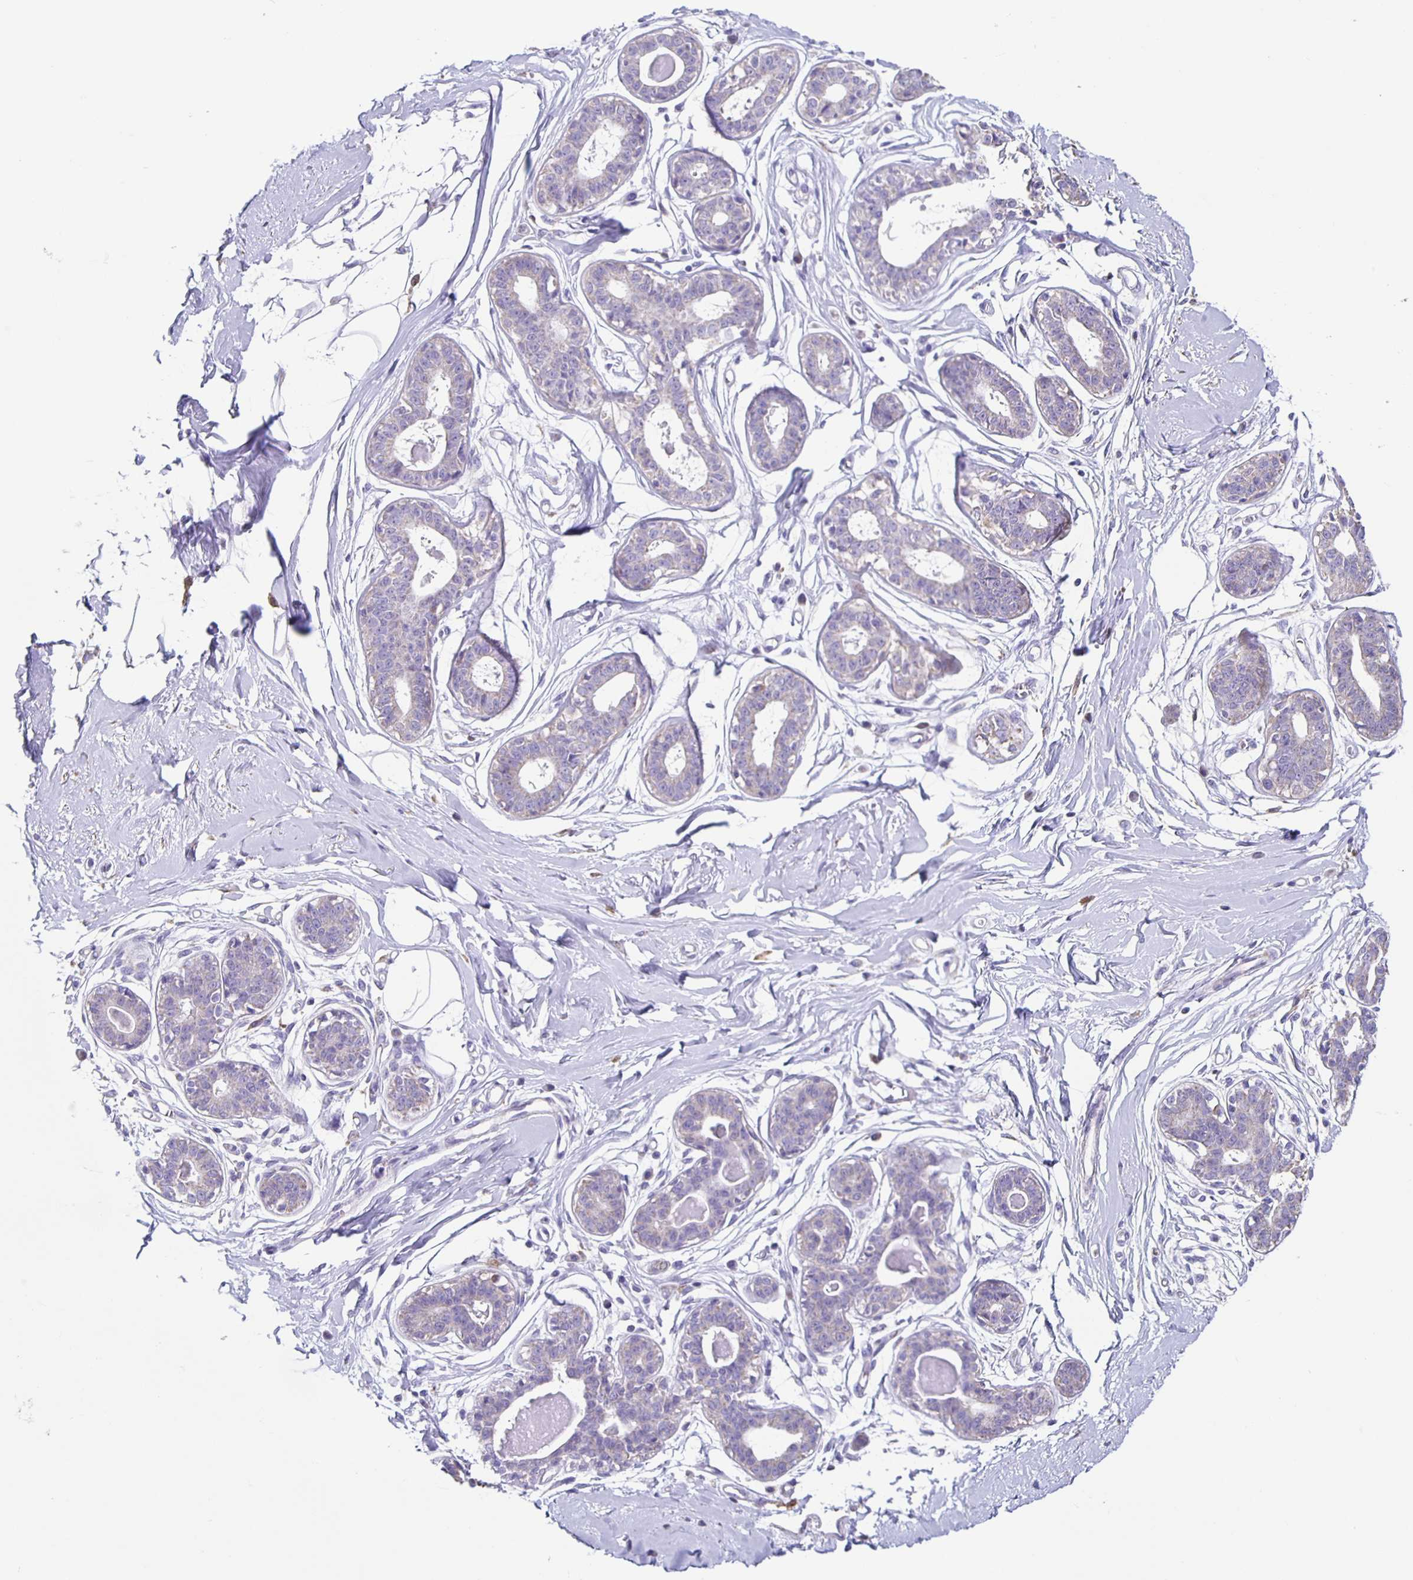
{"staining": {"intensity": "negative", "quantity": "none", "location": "none"}, "tissue": "breast", "cell_type": "Adipocytes", "image_type": "normal", "snomed": [{"axis": "morphology", "description": "Normal tissue, NOS"}, {"axis": "topography", "description": "Breast"}], "caption": "Unremarkable breast was stained to show a protein in brown. There is no significant positivity in adipocytes. (DAB (3,3'-diaminobenzidine) immunohistochemistry with hematoxylin counter stain).", "gene": "TPPP", "patient": {"sex": "female", "age": 45}}